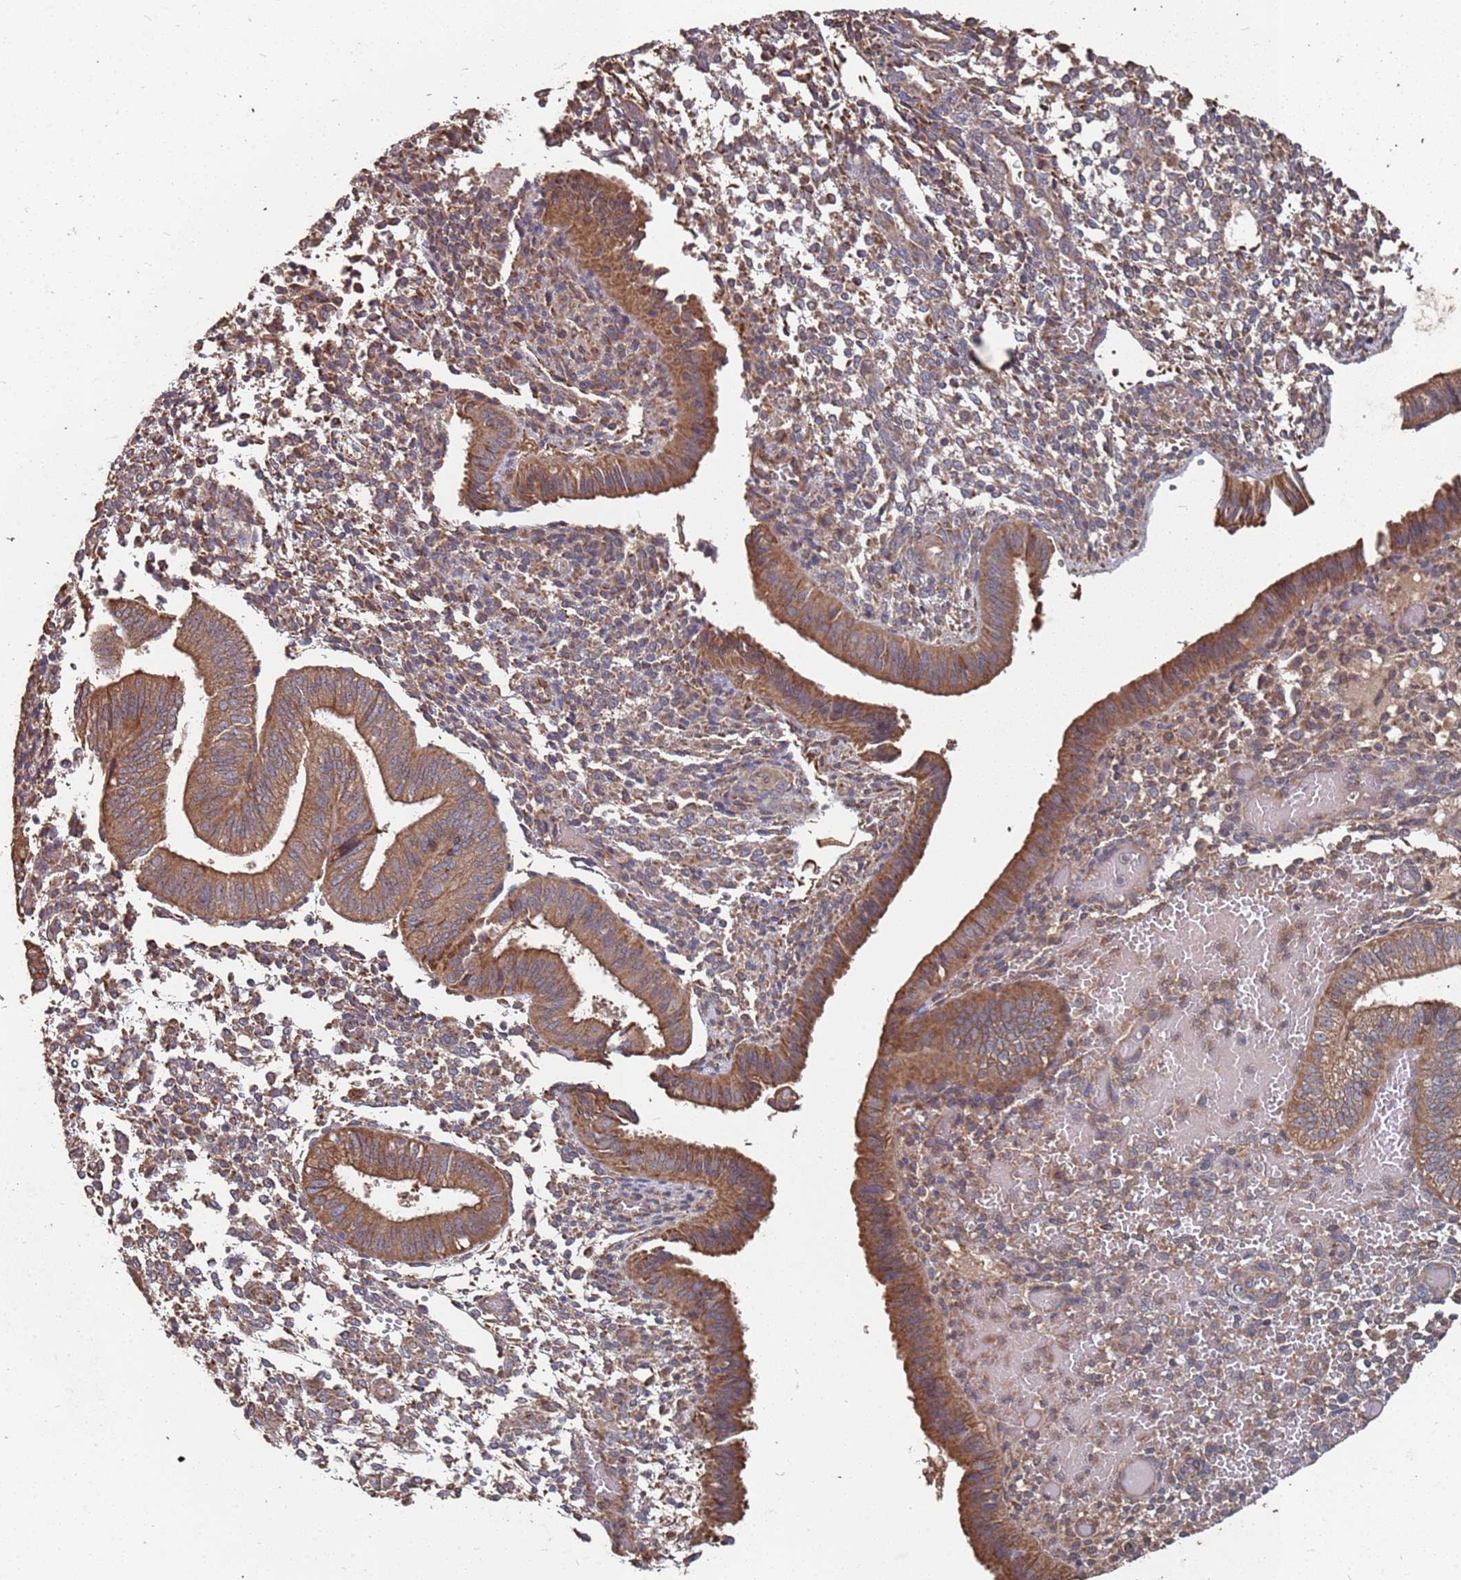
{"staining": {"intensity": "moderate", "quantity": "25%-75%", "location": "cytoplasmic/membranous"}, "tissue": "endometrium", "cell_type": "Cells in endometrial stroma", "image_type": "normal", "snomed": [{"axis": "morphology", "description": "Normal tissue, NOS"}, {"axis": "topography", "description": "Endometrium"}], "caption": "A high-resolution photomicrograph shows immunohistochemistry staining of benign endometrium, which displays moderate cytoplasmic/membranous staining in about 25%-75% of cells in endometrial stroma. Immunohistochemistry (ihc) stains the protein of interest in brown and the nuclei are stained blue.", "gene": "ATG5", "patient": {"sex": "female", "age": 34}}